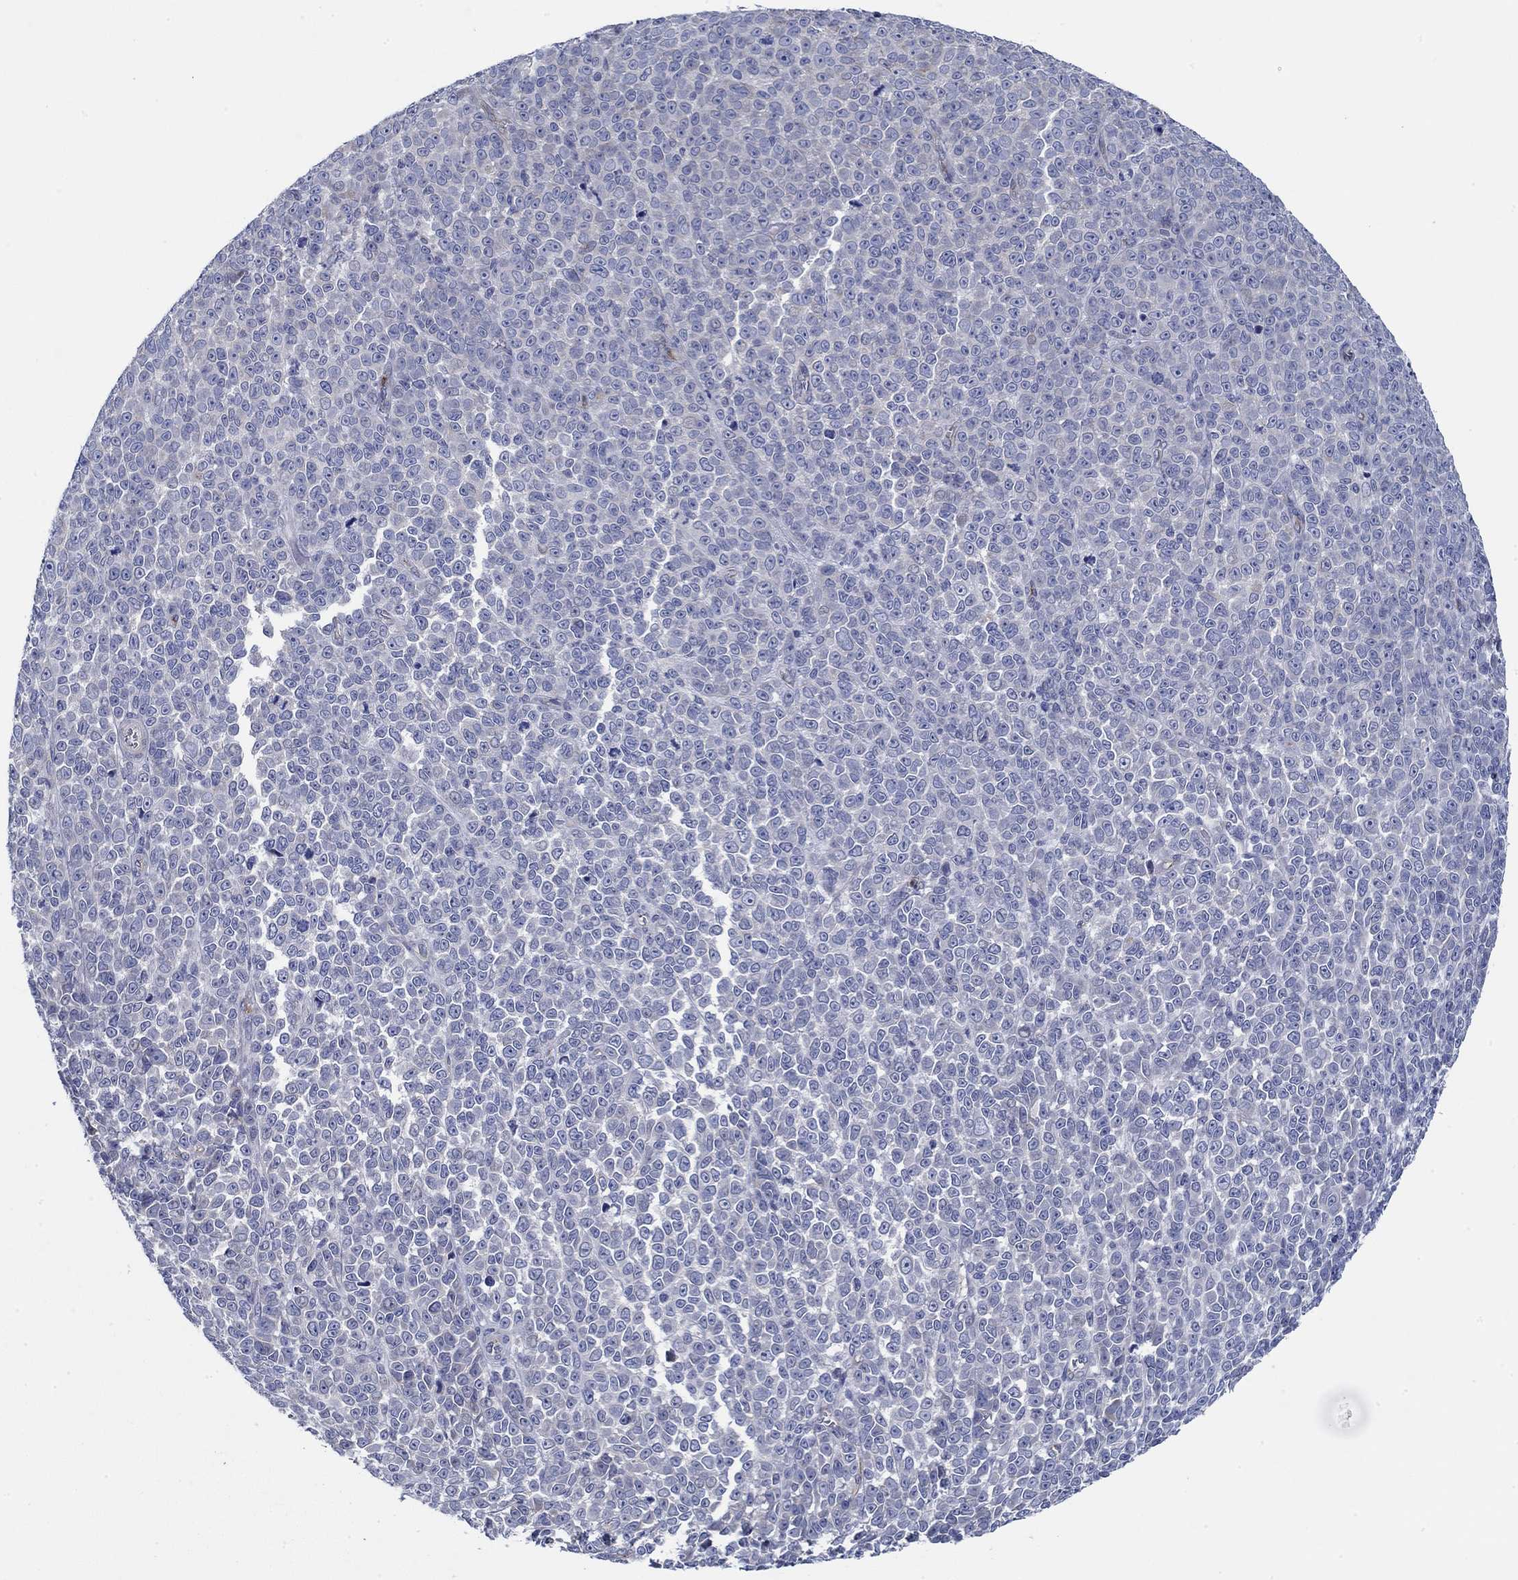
{"staining": {"intensity": "negative", "quantity": "none", "location": "none"}, "tissue": "melanoma", "cell_type": "Tumor cells", "image_type": "cancer", "snomed": [{"axis": "morphology", "description": "Malignant melanoma, NOS"}, {"axis": "topography", "description": "Skin"}], "caption": "Malignant melanoma stained for a protein using immunohistochemistry (IHC) demonstrates no positivity tumor cells.", "gene": "CFAP61", "patient": {"sex": "female", "age": 95}}